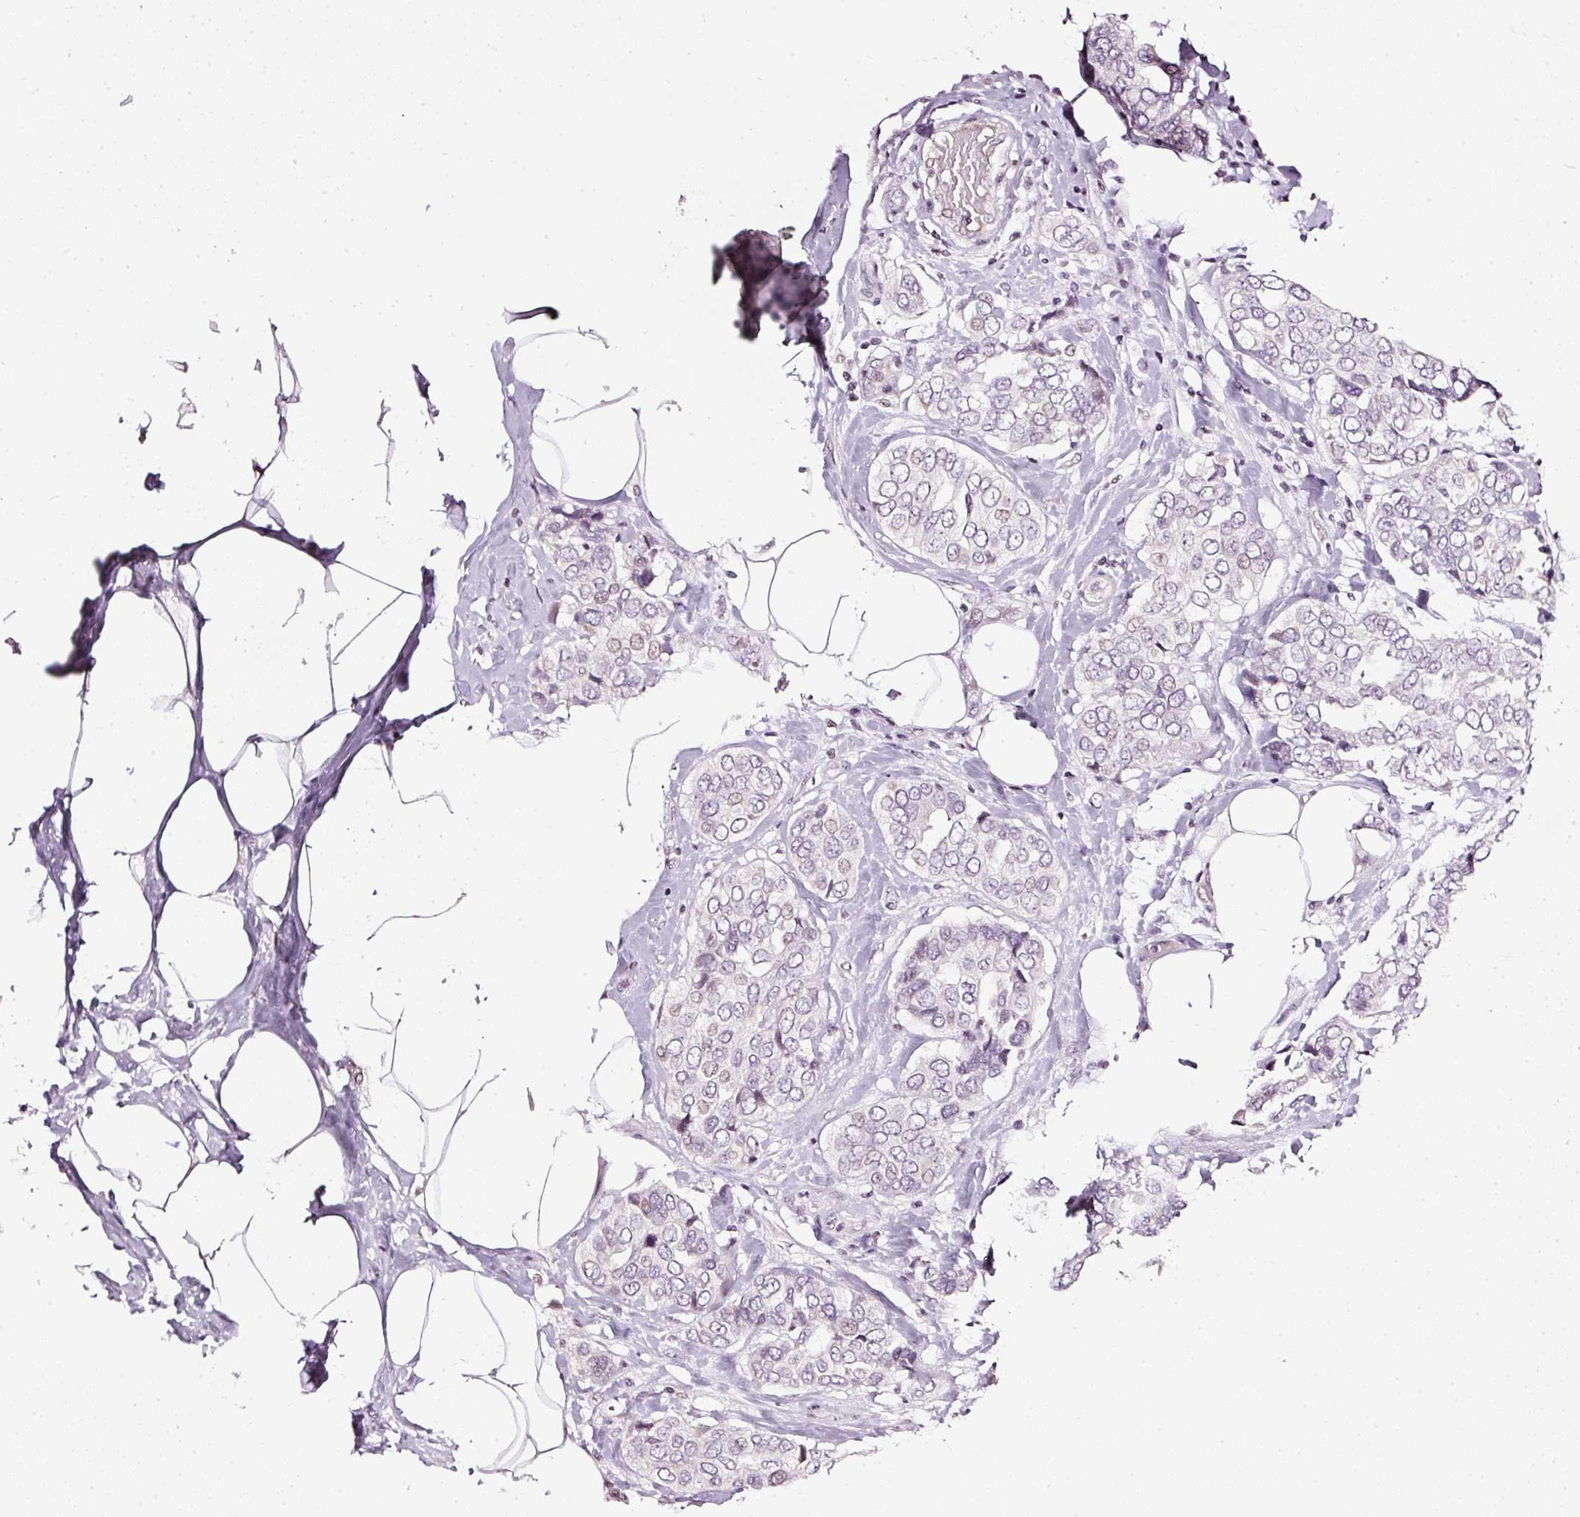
{"staining": {"intensity": "weak", "quantity": "<25%", "location": "nuclear"}, "tissue": "breast cancer", "cell_type": "Tumor cells", "image_type": "cancer", "snomed": [{"axis": "morphology", "description": "Lobular carcinoma"}, {"axis": "topography", "description": "Breast"}], "caption": "Tumor cells are negative for brown protein staining in breast cancer.", "gene": "NRDE2", "patient": {"sex": "female", "age": 51}}